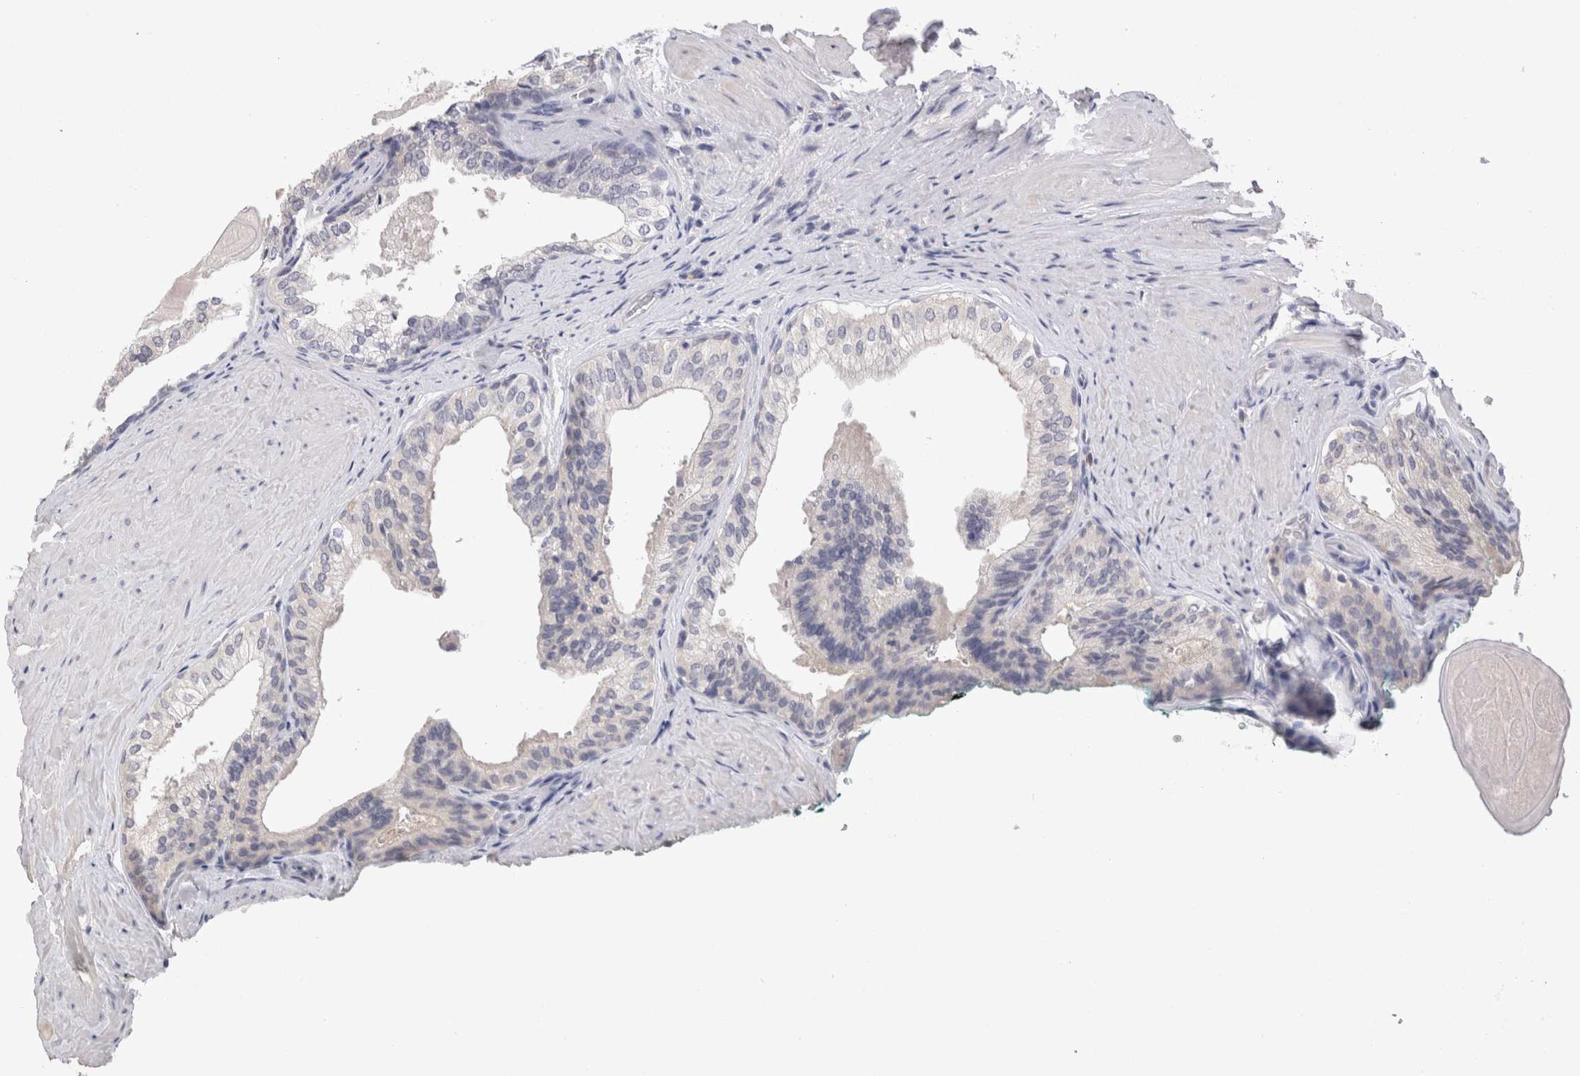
{"staining": {"intensity": "negative", "quantity": "none", "location": "none"}, "tissue": "prostate cancer", "cell_type": "Tumor cells", "image_type": "cancer", "snomed": [{"axis": "morphology", "description": "Adenocarcinoma, Low grade"}, {"axis": "topography", "description": "Prostate"}], "caption": "This histopathology image is of prostate low-grade adenocarcinoma stained with immunohistochemistry to label a protein in brown with the nuclei are counter-stained blue. There is no positivity in tumor cells.", "gene": "VSIG4", "patient": {"sex": "male", "age": 60}}